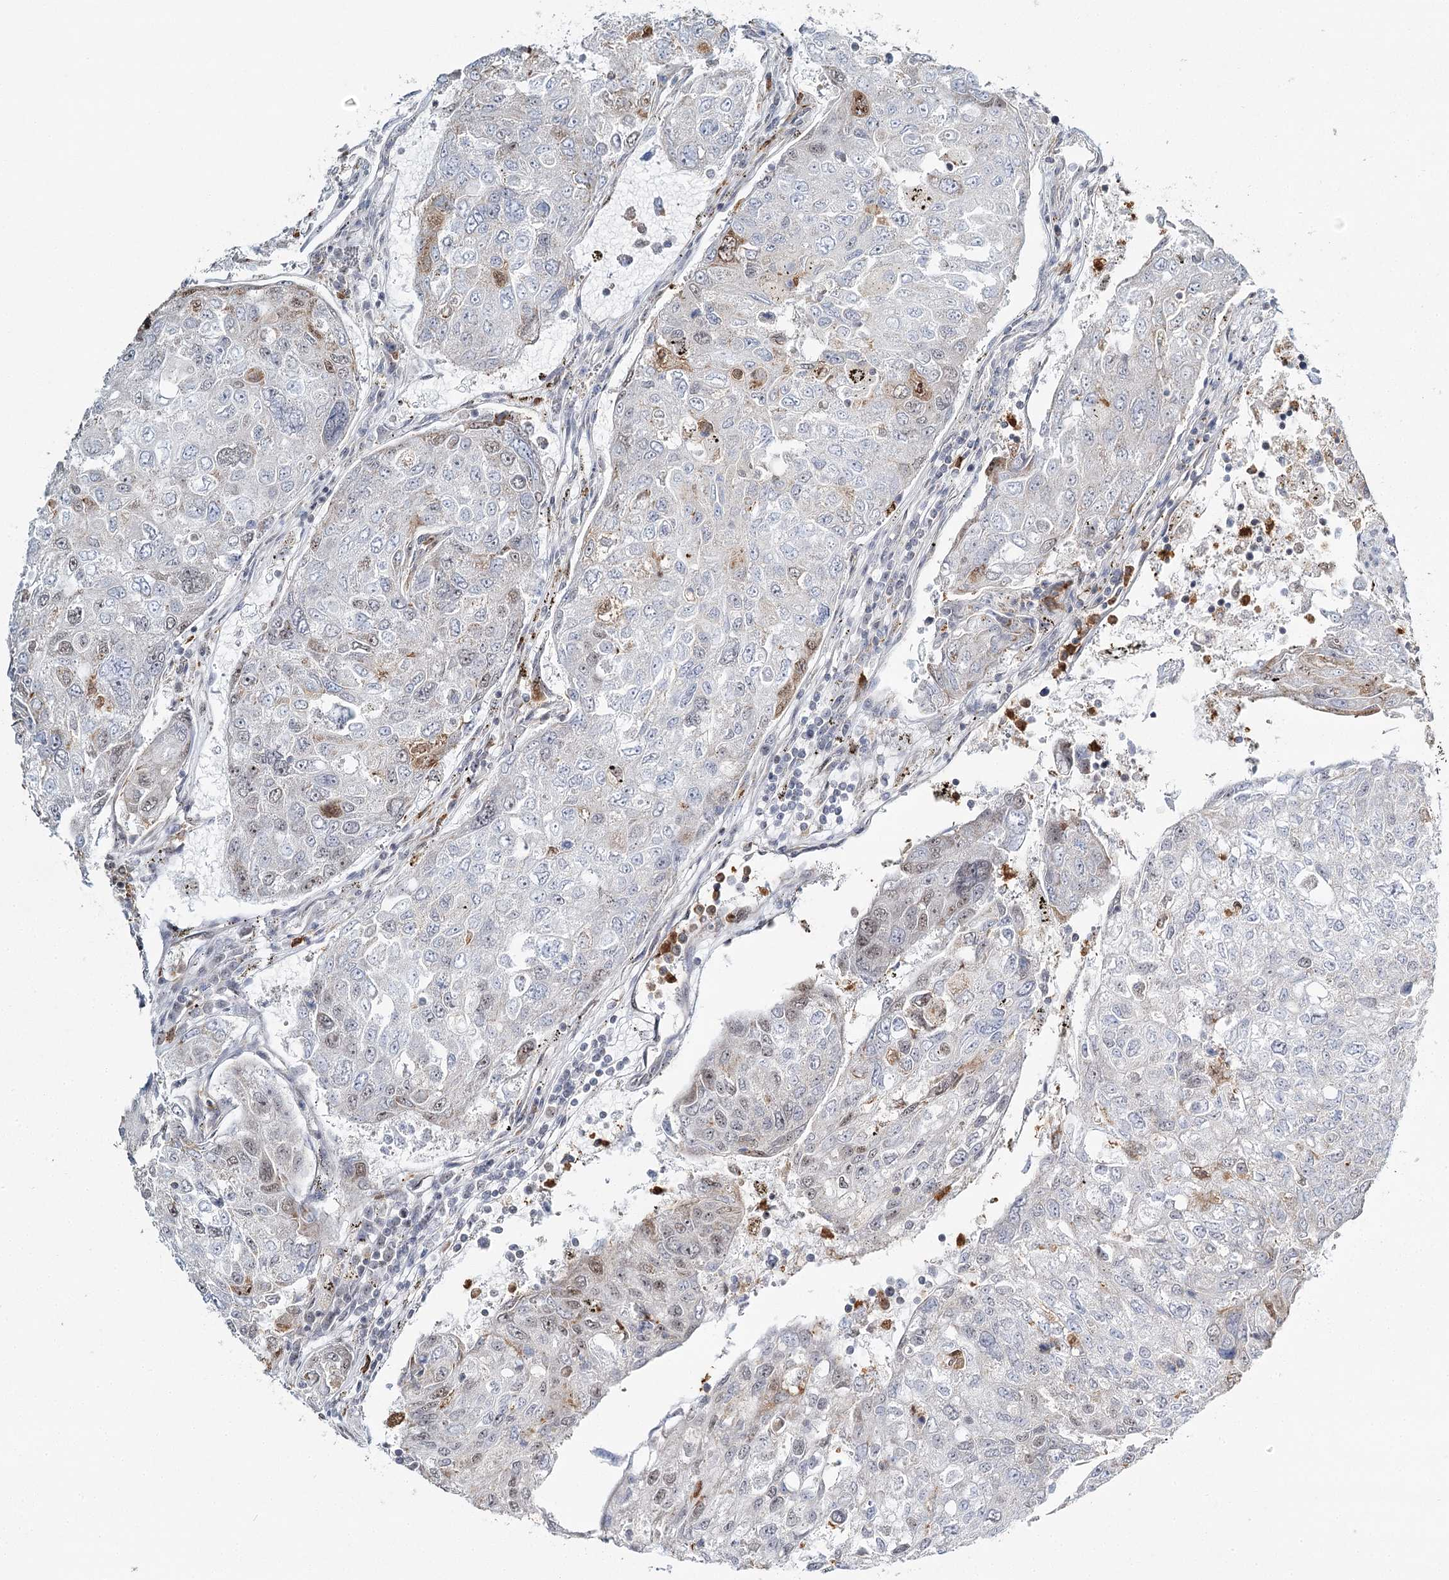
{"staining": {"intensity": "moderate", "quantity": "<25%", "location": "cytoplasmic/membranous,nuclear"}, "tissue": "urothelial cancer", "cell_type": "Tumor cells", "image_type": "cancer", "snomed": [{"axis": "morphology", "description": "Urothelial carcinoma, High grade"}, {"axis": "topography", "description": "Lymph node"}, {"axis": "topography", "description": "Urinary bladder"}], "caption": "Immunohistochemistry of human high-grade urothelial carcinoma exhibits low levels of moderate cytoplasmic/membranous and nuclear expression in about <25% of tumor cells.", "gene": "ATAD1", "patient": {"sex": "male", "age": 51}}